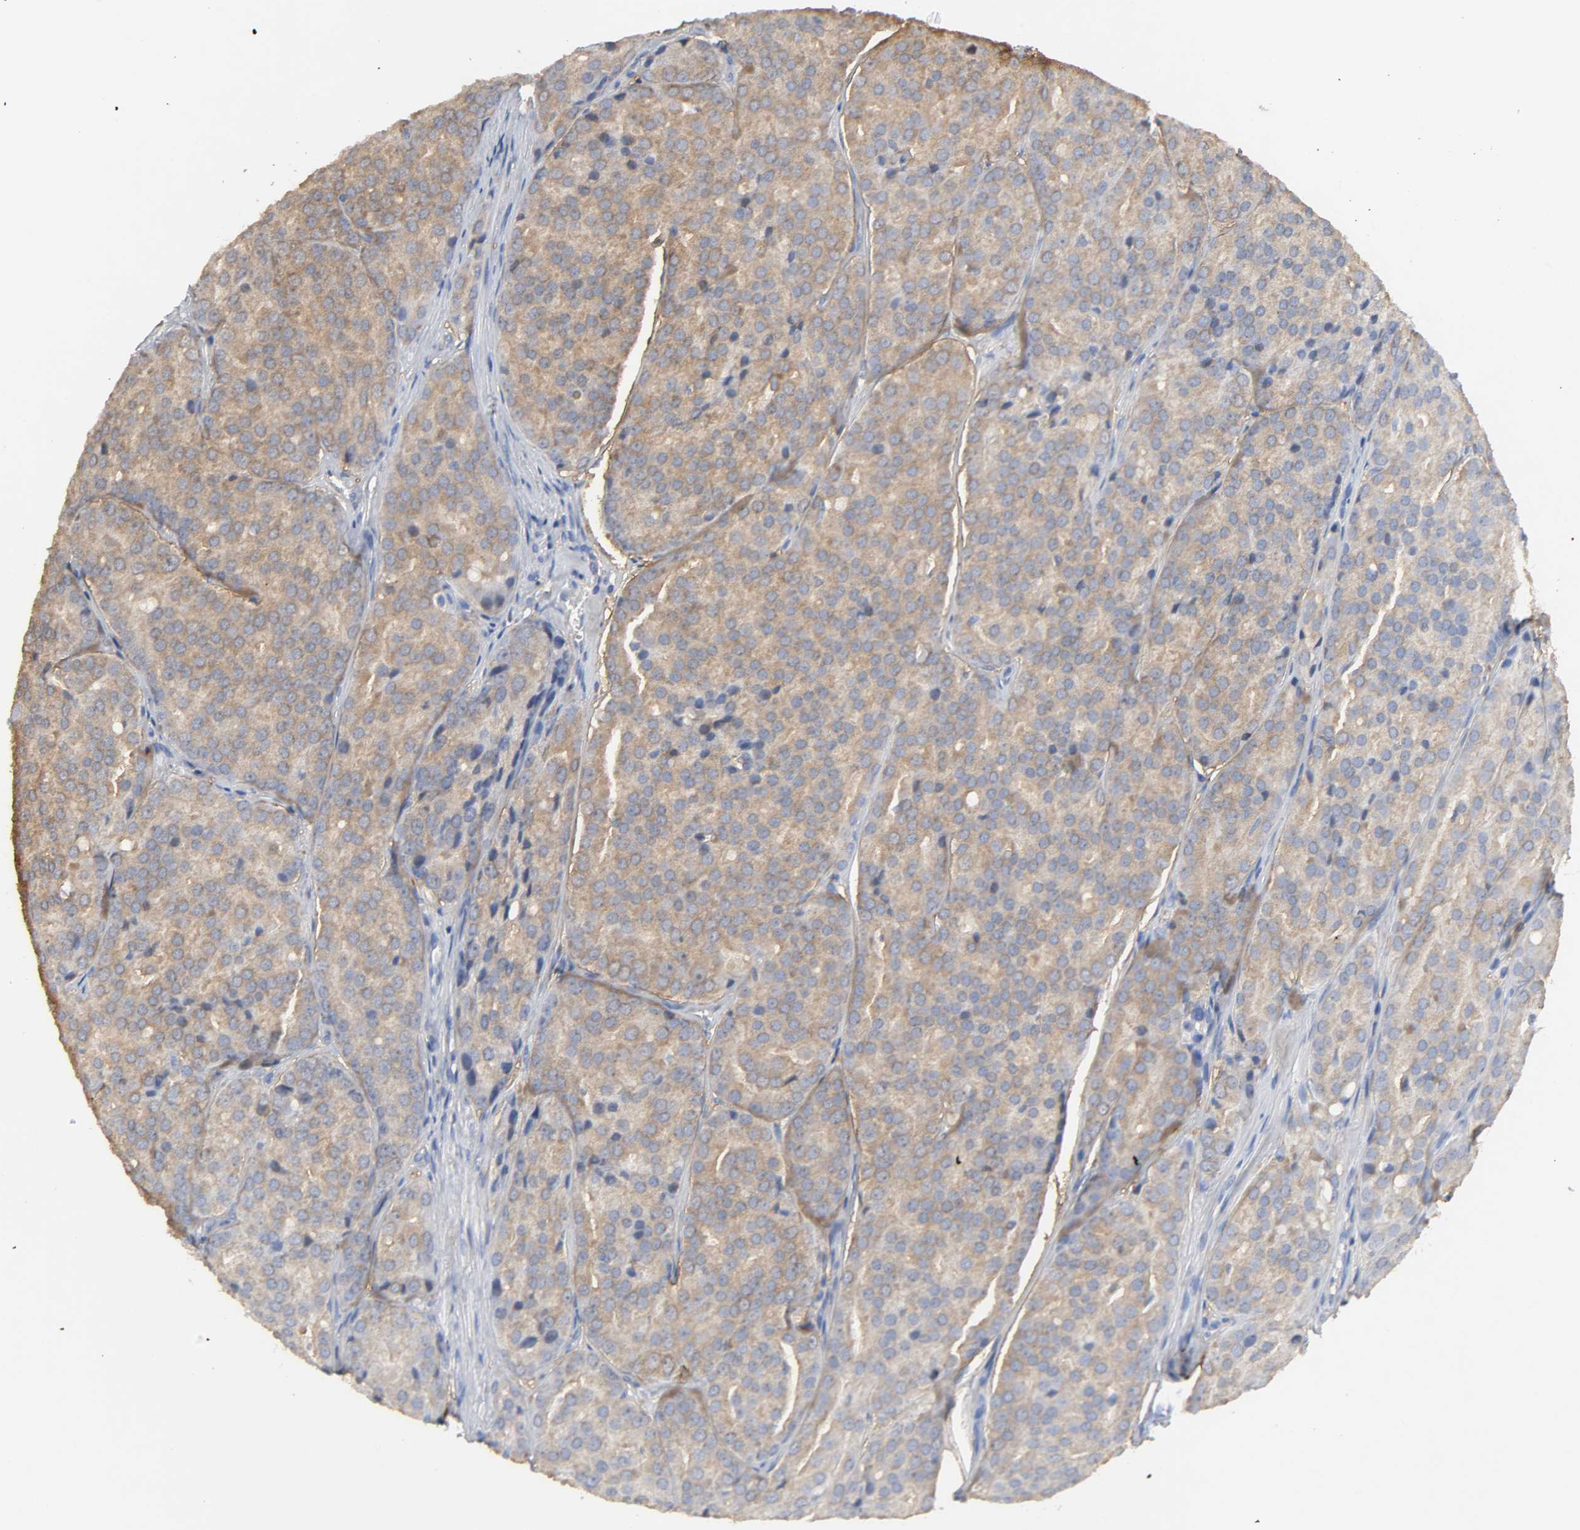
{"staining": {"intensity": "strong", "quantity": ">75%", "location": "cytoplasmic/membranous"}, "tissue": "prostate cancer", "cell_type": "Tumor cells", "image_type": "cancer", "snomed": [{"axis": "morphology", "description": "Adenocarcinoma, High grade"}, {"axis": "topography", "description": "Prostate"}], "caption": "Prostate adenocarcinoma (high-grade) stained with a brown dye exhibits strong cytoplasmic/membranous positive staining in approximately >75% of tumor cells.", "gene": "MIF", "patient": {"sex": "male", "age": 64}}